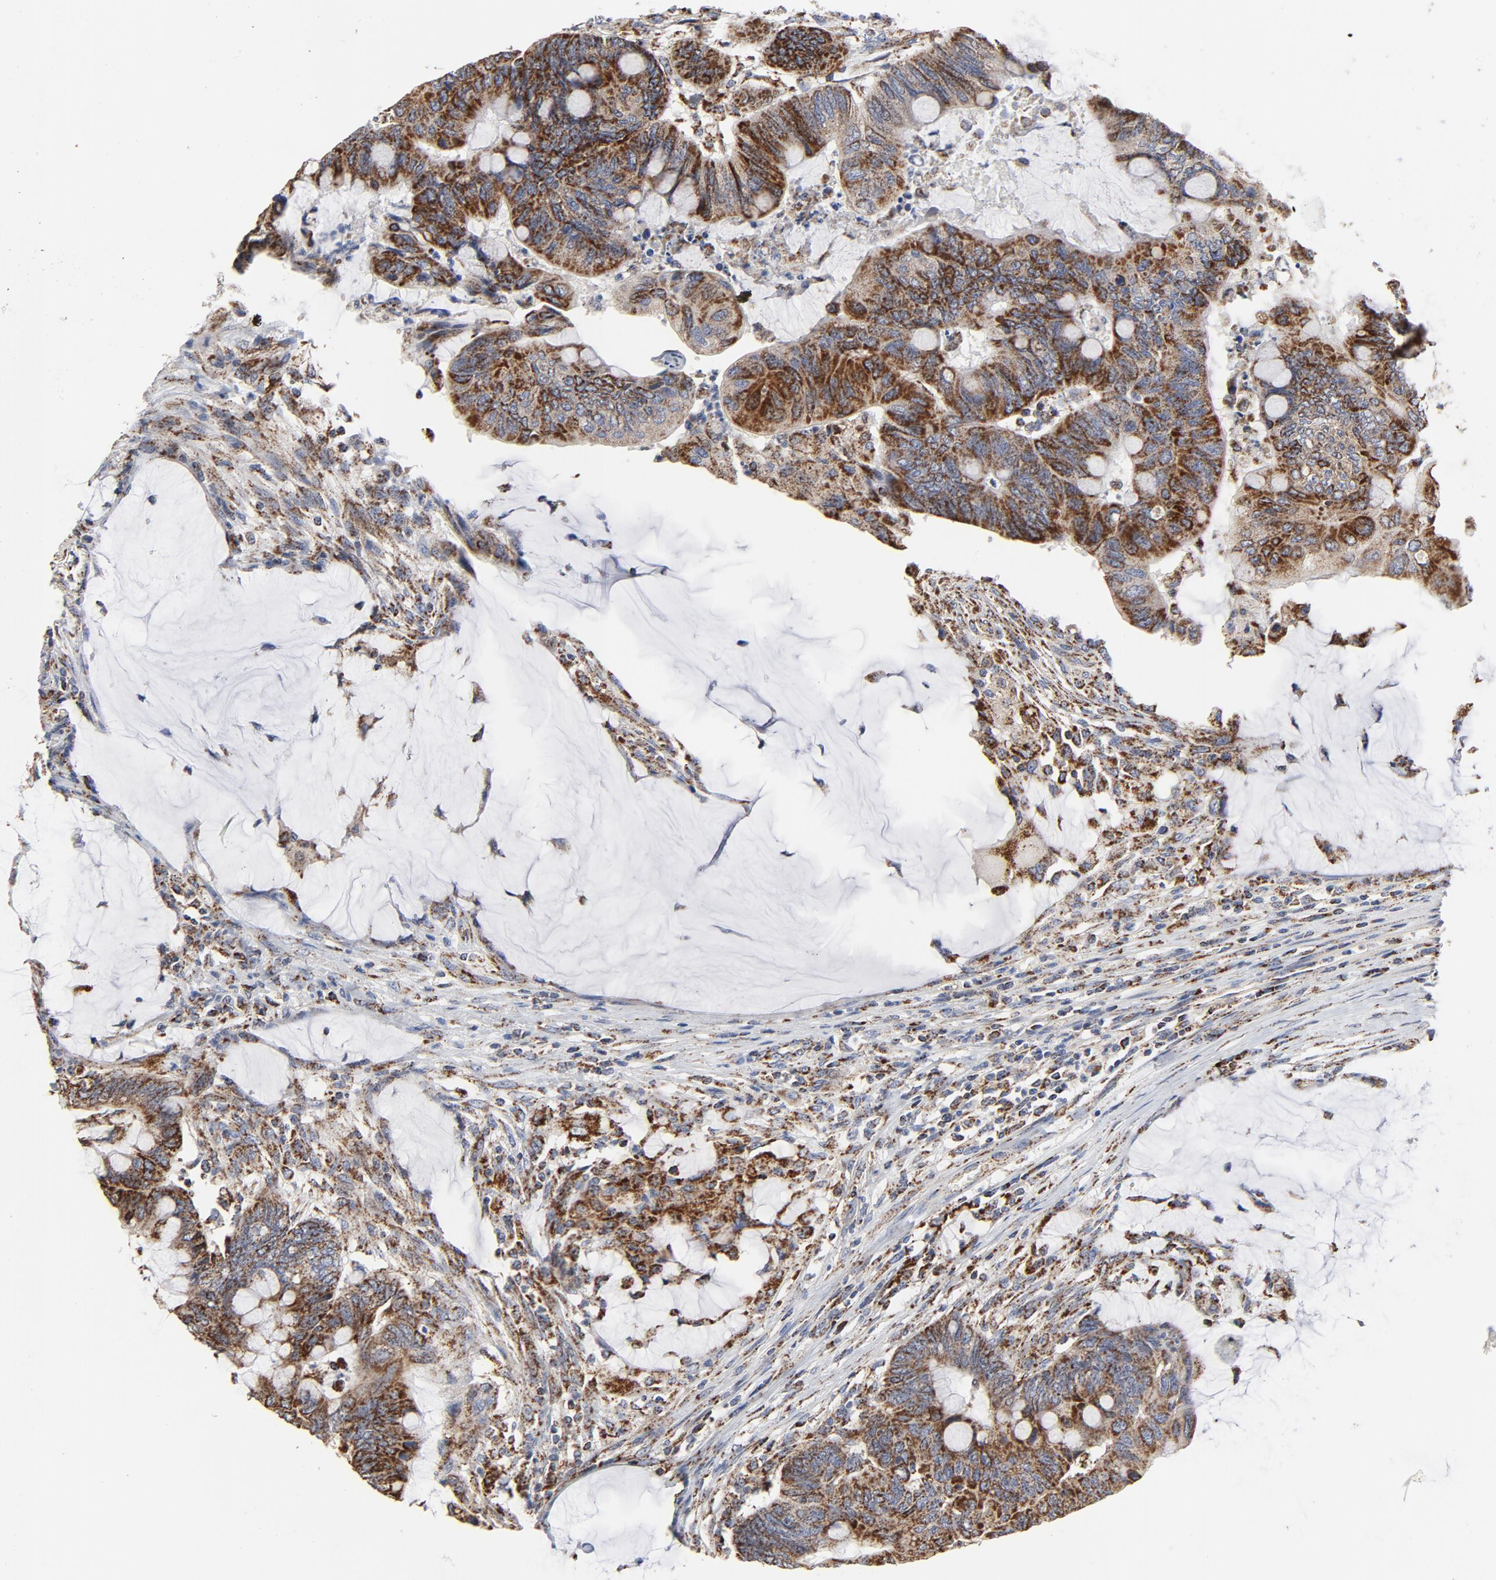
{"staining": {"intensity": "strong", "quantity": ">75%", "location": "cytoplasmic/membranous"}, "tissue": "colorectal cancer", "cell_type": "Tumor cells", "image_type": "cancer", "snomed": [{"axis": "morphology", "description": "Normal tissue, NOS"}, {"axis": "morphology", "description": "Adenocarcinoma, NOS"}, {"axis": "topography", "description": "Rectum"}], "caption": "Colorectal cancer stained for a protein displays strong cytoplasmic/membranous positivity in tumor cells.", "gene": "NDUFV2", "patient": {"sex": "male", "age": 92}}